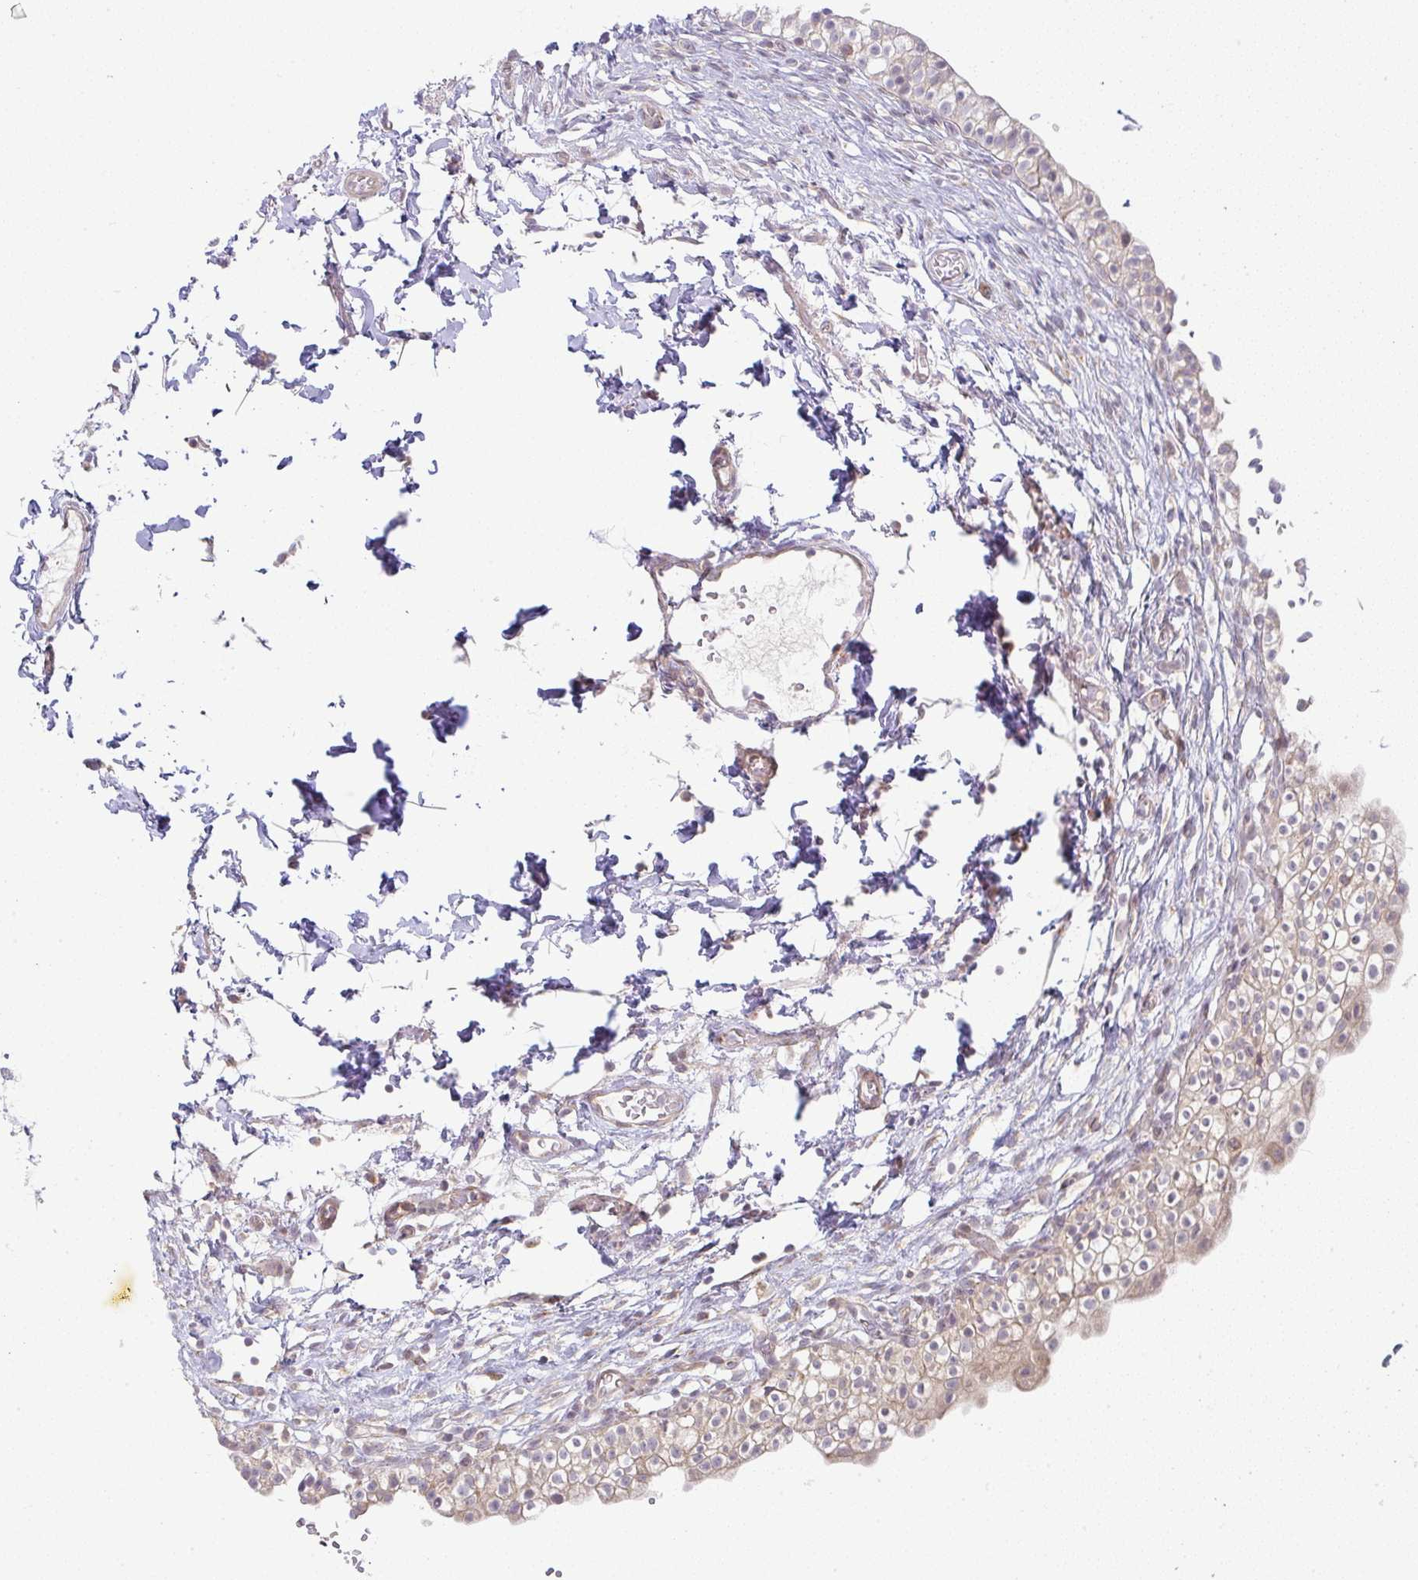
{"staining": {"intensity": "moderate", "quantity": "25%-75%", "location": "cytoplasmic/membranous"}, "tissue": "urinary bladder", "cell_type": "Urothelial cells", "image_type": "normal", "snomed": [{"axis": "morphology", "description": "Normal tissue, NOS"}, {"axis": "topography", "description": "Urinary bladder"}, {"axis": "topography", "description": "Peripheral nerve tissue"}], "caption": "Immunohistochemistry of benign urinary bladder demonstrates medium levels of moderate cytoplasmic/membranous positivity in about 25%-75% of urothelial cells.", "gene": "MOB1A", "patient": {"sex": "male", "age": 55}}